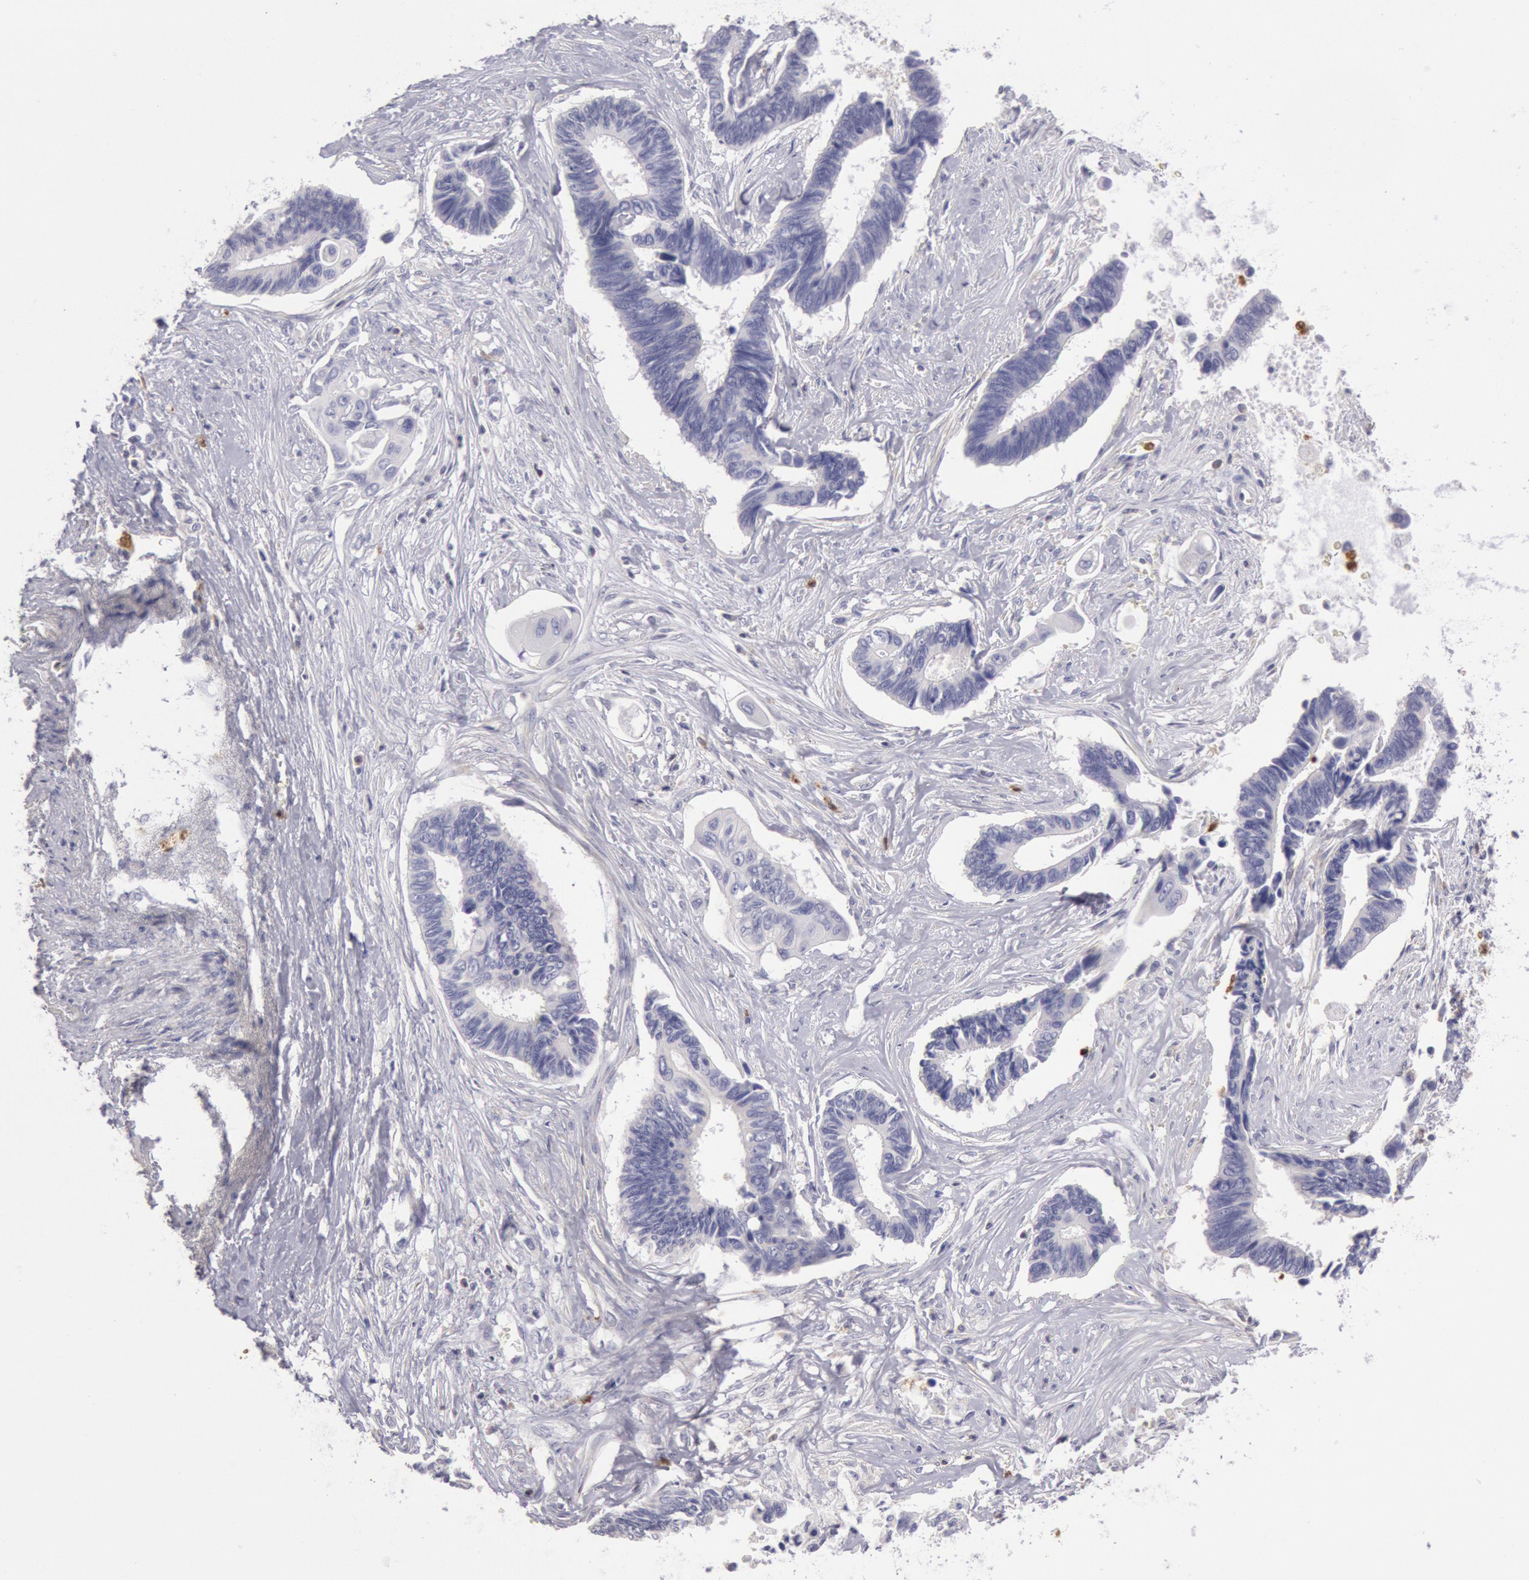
{"staining": {"intensity": "negative", "quantity": "none", "location": "none"}, "tissue": "pancreatic cancer", "cell_type": "Tumor cells", "image_type": "cancer", "snomed": [{"axis": "morphology", "description": "Adenocarcinoma, NOS"}, {"axis": "topography", "description": "Pancreas"}], "caption": "Tumor cells show no significant protein expression in pancreatic adenocarcinoma. (DAB immunohistochemistry visualized using brightfield microscopy, high magnification).", "gene": "RAB27A", "patient": {"sex": "female", "age": 70}}